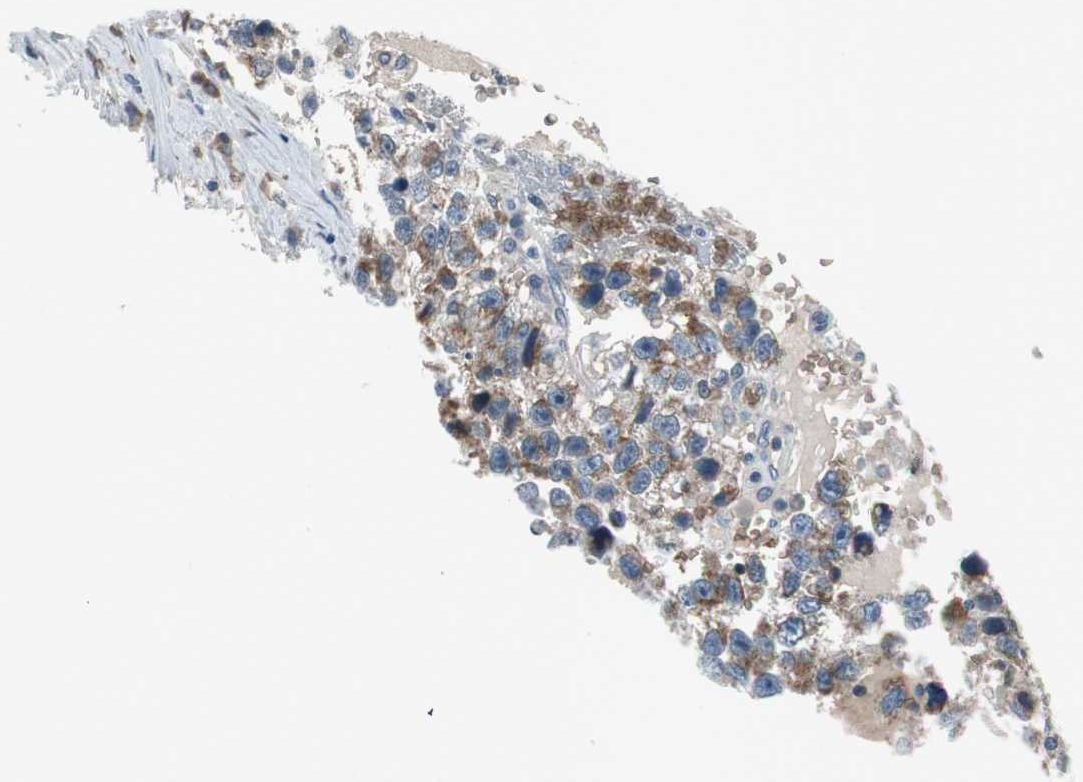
{"staining": {"intensity": "moderate", "quantity": ">75%", "location": "cytoplasmic/membranous"}, "tissue": "testis cancer", "cell_type": "Tumor cells", "image_type": "cancer", "snomed": [{"axis": "morphology", "description": "Seminoma, NOS"}, {"axis": "topography", "description": "Testis"}], "caption": "Protein positivity by immunohistochemistry exhibits moderate cytoplasmic/membranous staining in approximately >75% of tumor cells in seminoma (testis). Using DAB (3,3'-diaminobenzidine) (brown) and hematoxylin (blue) stains, captured at high magnification using brightfield microscopy.", "gene": "GYPC", "patient": {"sex": "male", "age": 33}}